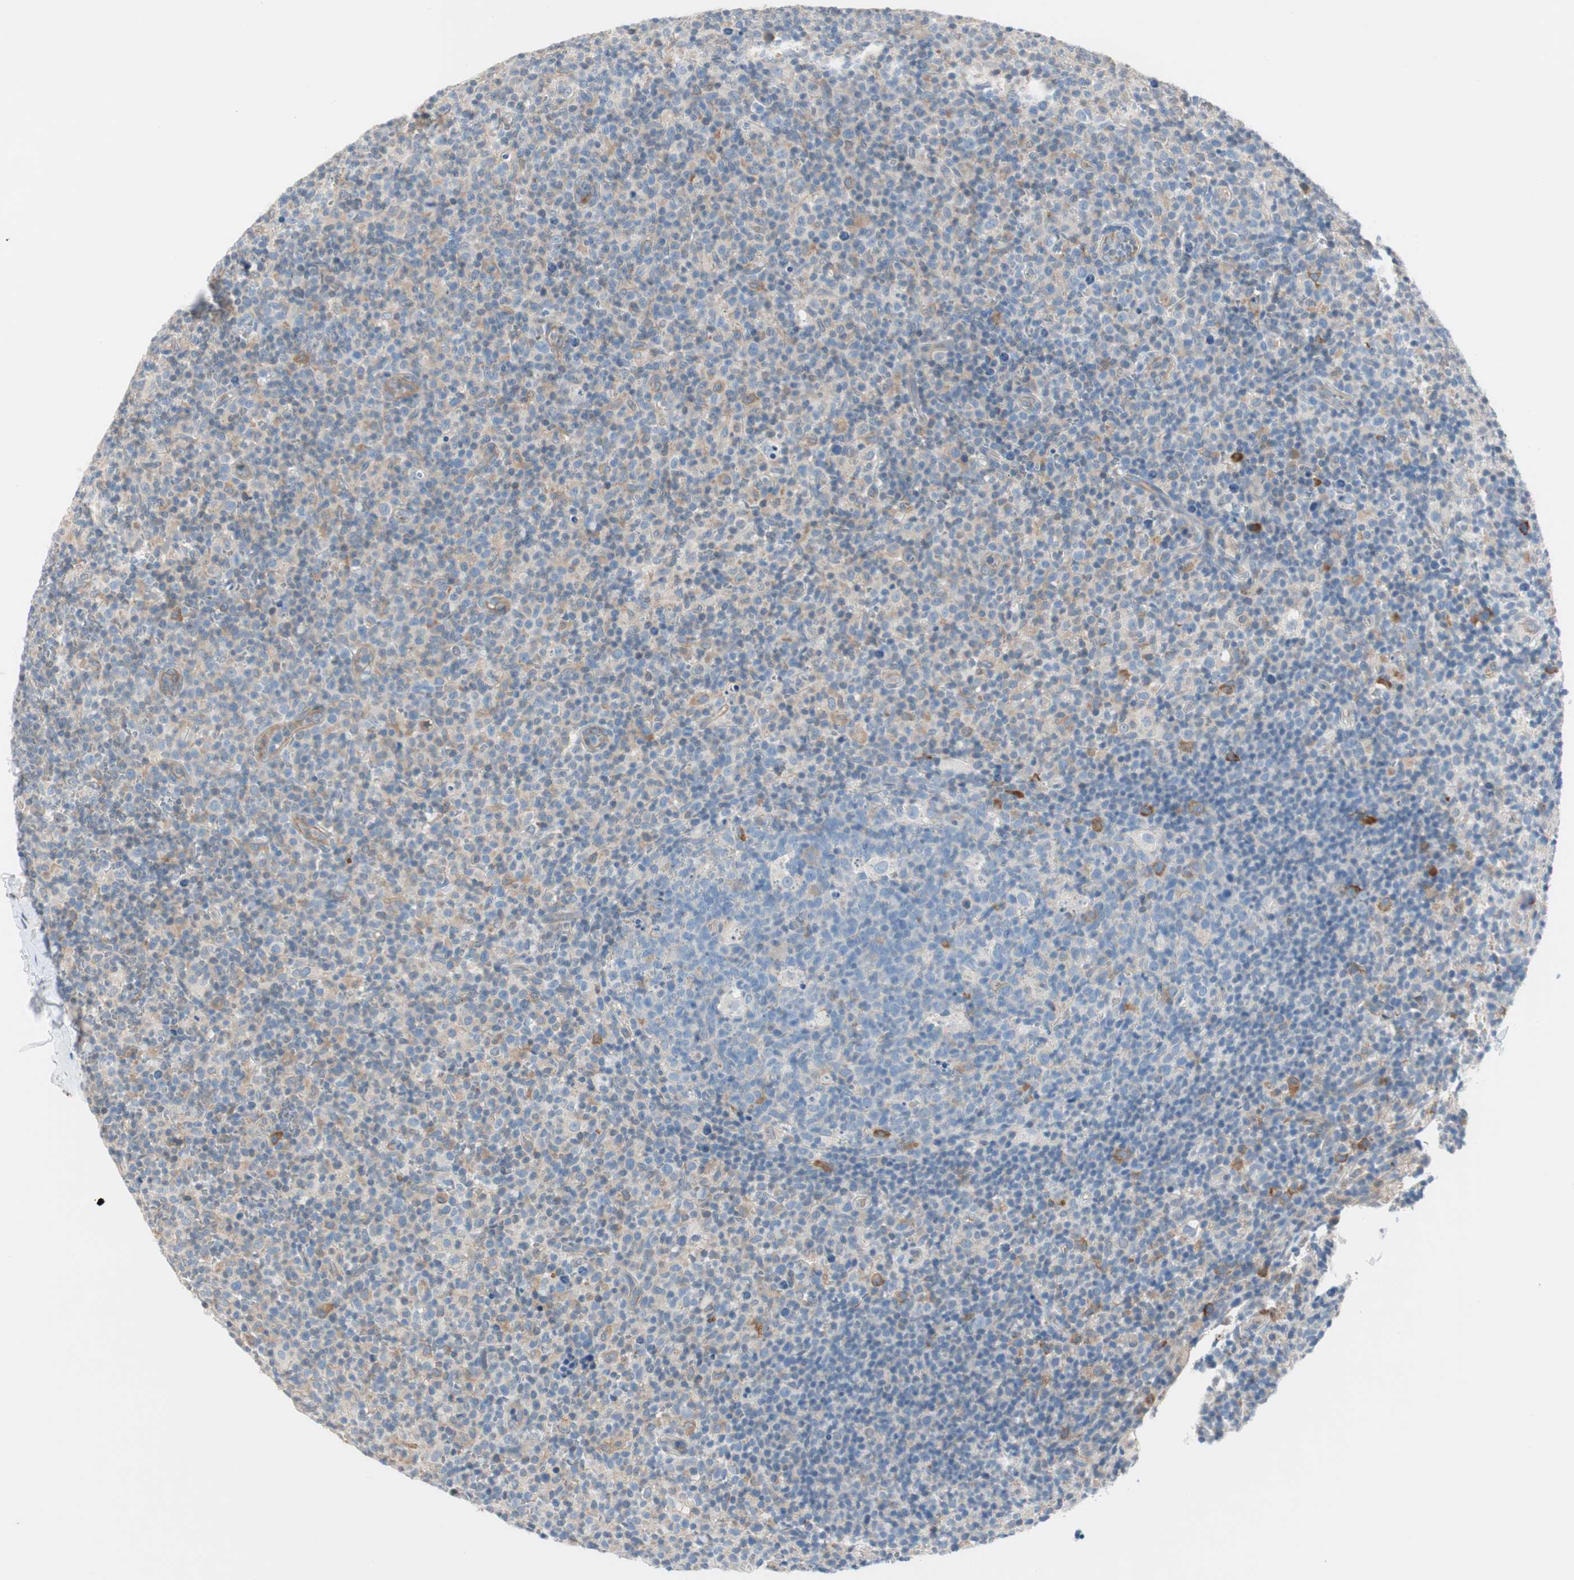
{"staining": {"intensity": "negative", "quantity": "none", "location": "none"}, "tissue": "lymph node", "cell_type": "Germinal center cells", "image_type": "normal", "snomed": [{"axis": "morphology", "description": "Normal tissue, NOS"}, {"axis": "morphology", "description": "Inflammation, NOS"}, {"axis": "topography", "description": "Lymph node"}], "caption": "Photomicrograph shows no protein positivity in germinal center cells of normal lymph node.", "gene": "CDK3", "patient": {"sex": "male", "age": 55}}